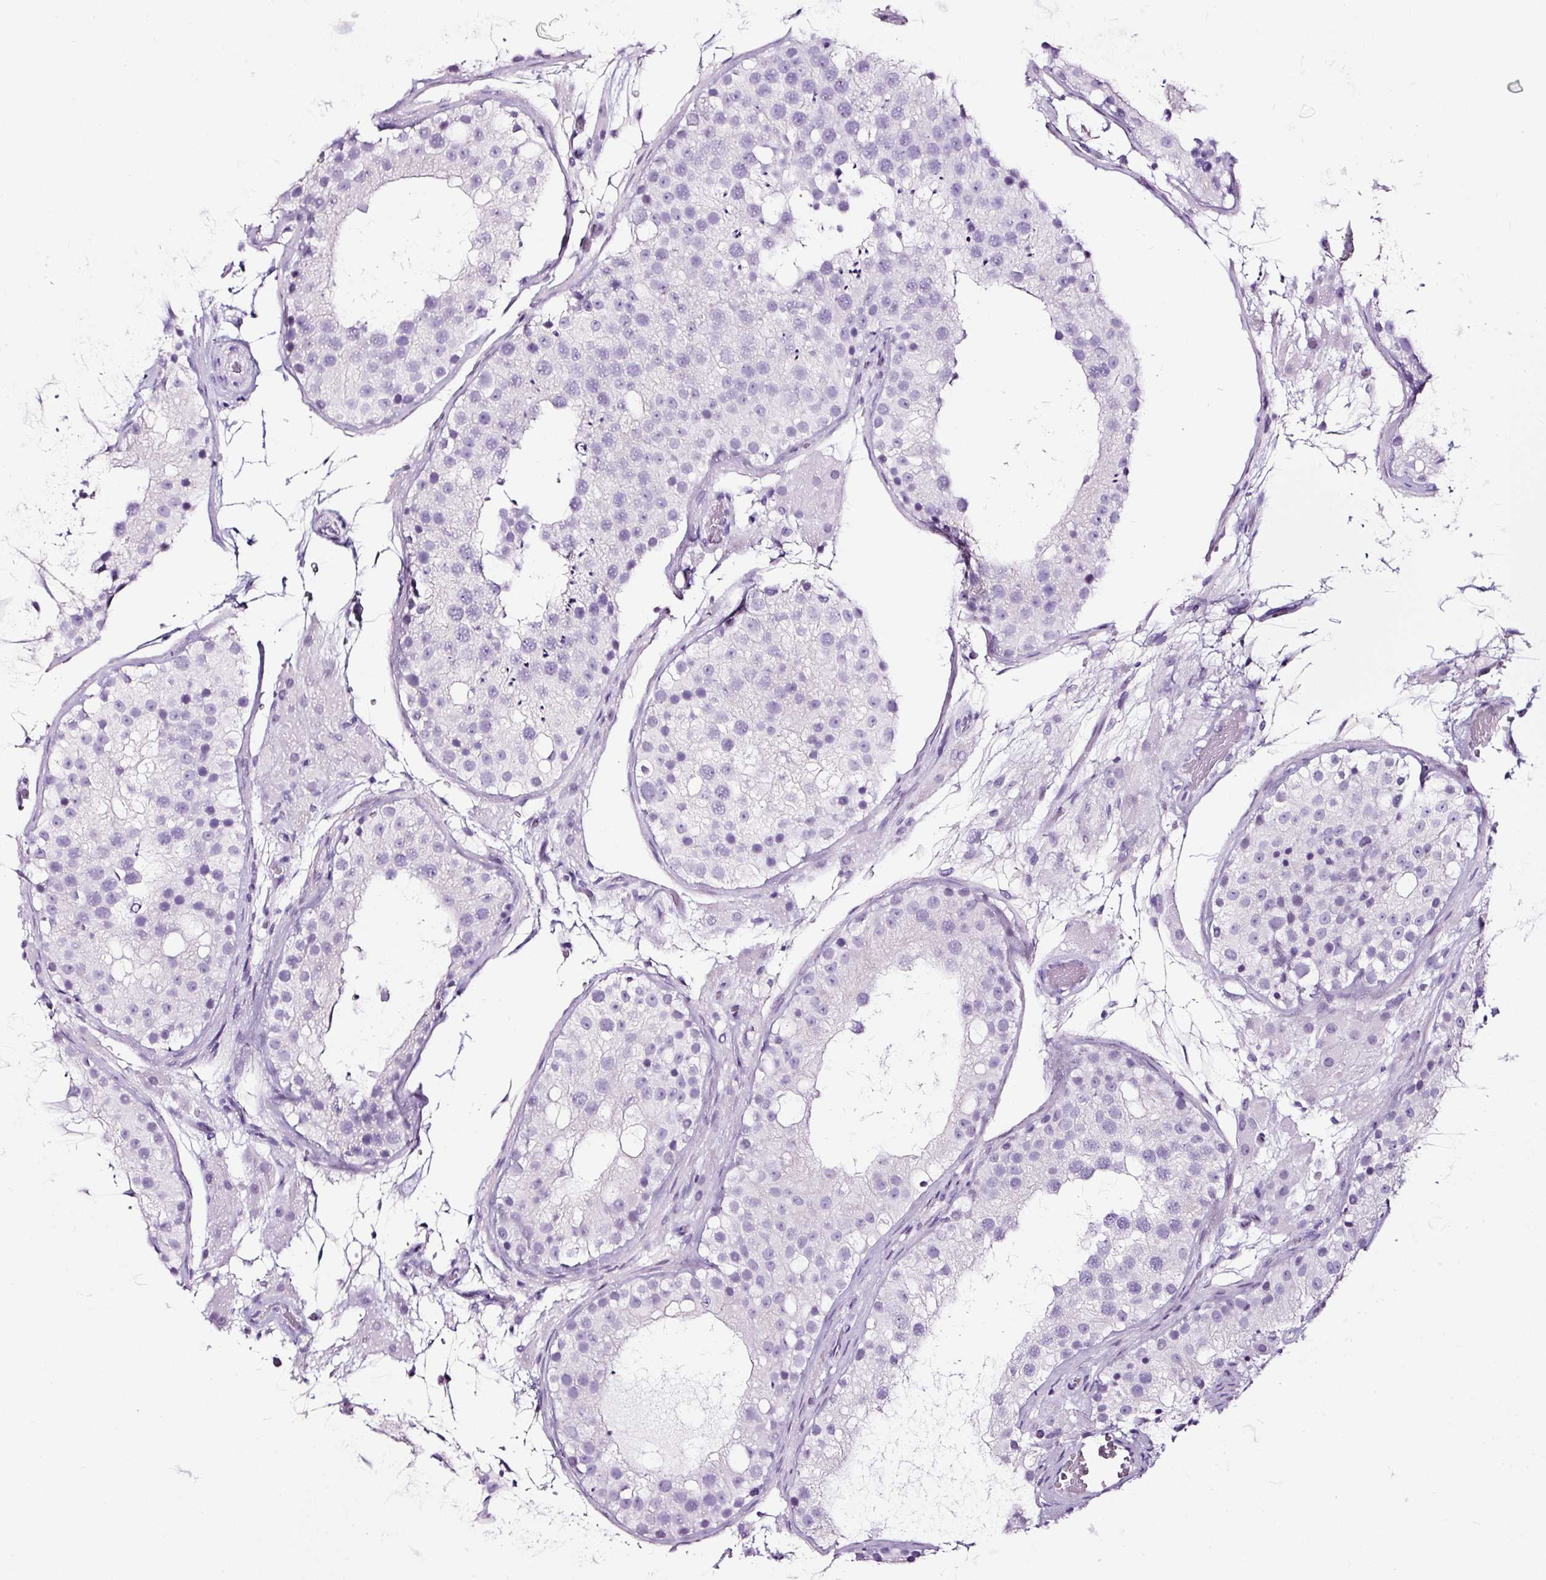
{"staining": {"intensity": "negative", "quantity": "none", "location": "none"}, "tissue": "testis", "cell_type": "Cells in seminiferous ducts", "image_type": "normal", "snomed": [{"axis": "morphology", "description": "Normal tissue, NOS"}, {"axis": "topography", "description": "Testis"}], "caption": "Histopathology image shows no protein expression in cells in seminiferous ducts of benign testis.", "gene": "NPHS2", "patient": {"sex": "male", "age": 26}}